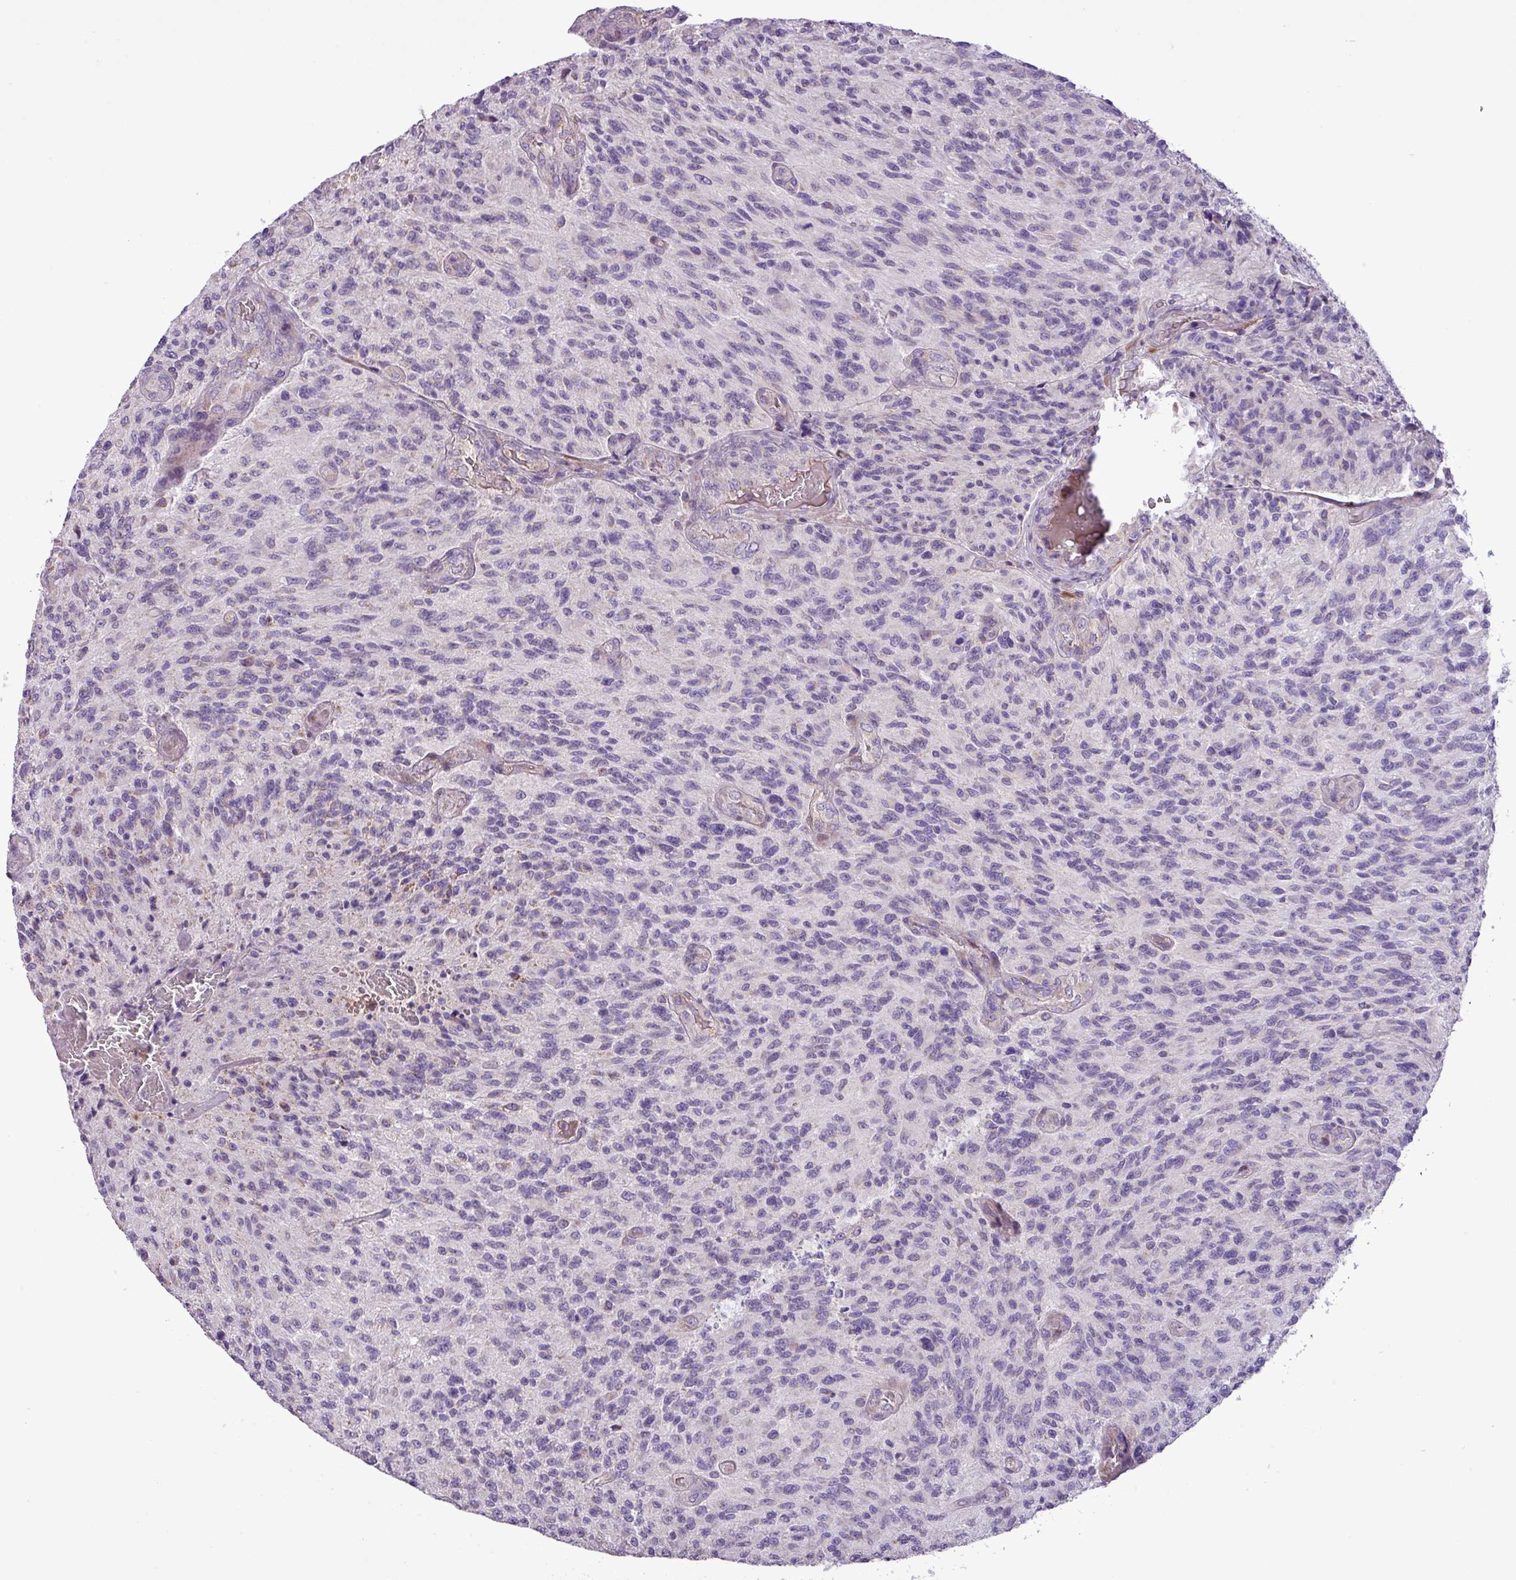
{"staining": {"intensity": "negative", "quantity": "none", "location": "none"}, "tissue": "glioma", "cell_type": "Tumor cells", "image_type": "cancer", "snomed": [{"axis": "morphology", "description": "Normal tissue, NOS"}, {"axis": "morphology", "description": "Glioma, malignant, High grade"}, {"axis": "topography", "description": "Cerebral cortex"}], "caption": "Immunohistochemical staining of high-grade glioma (malignant) exhibits no significant expression in tumor cells.", "gene": "FAM183A", "patient": {"sex": "male", "age": 56}}